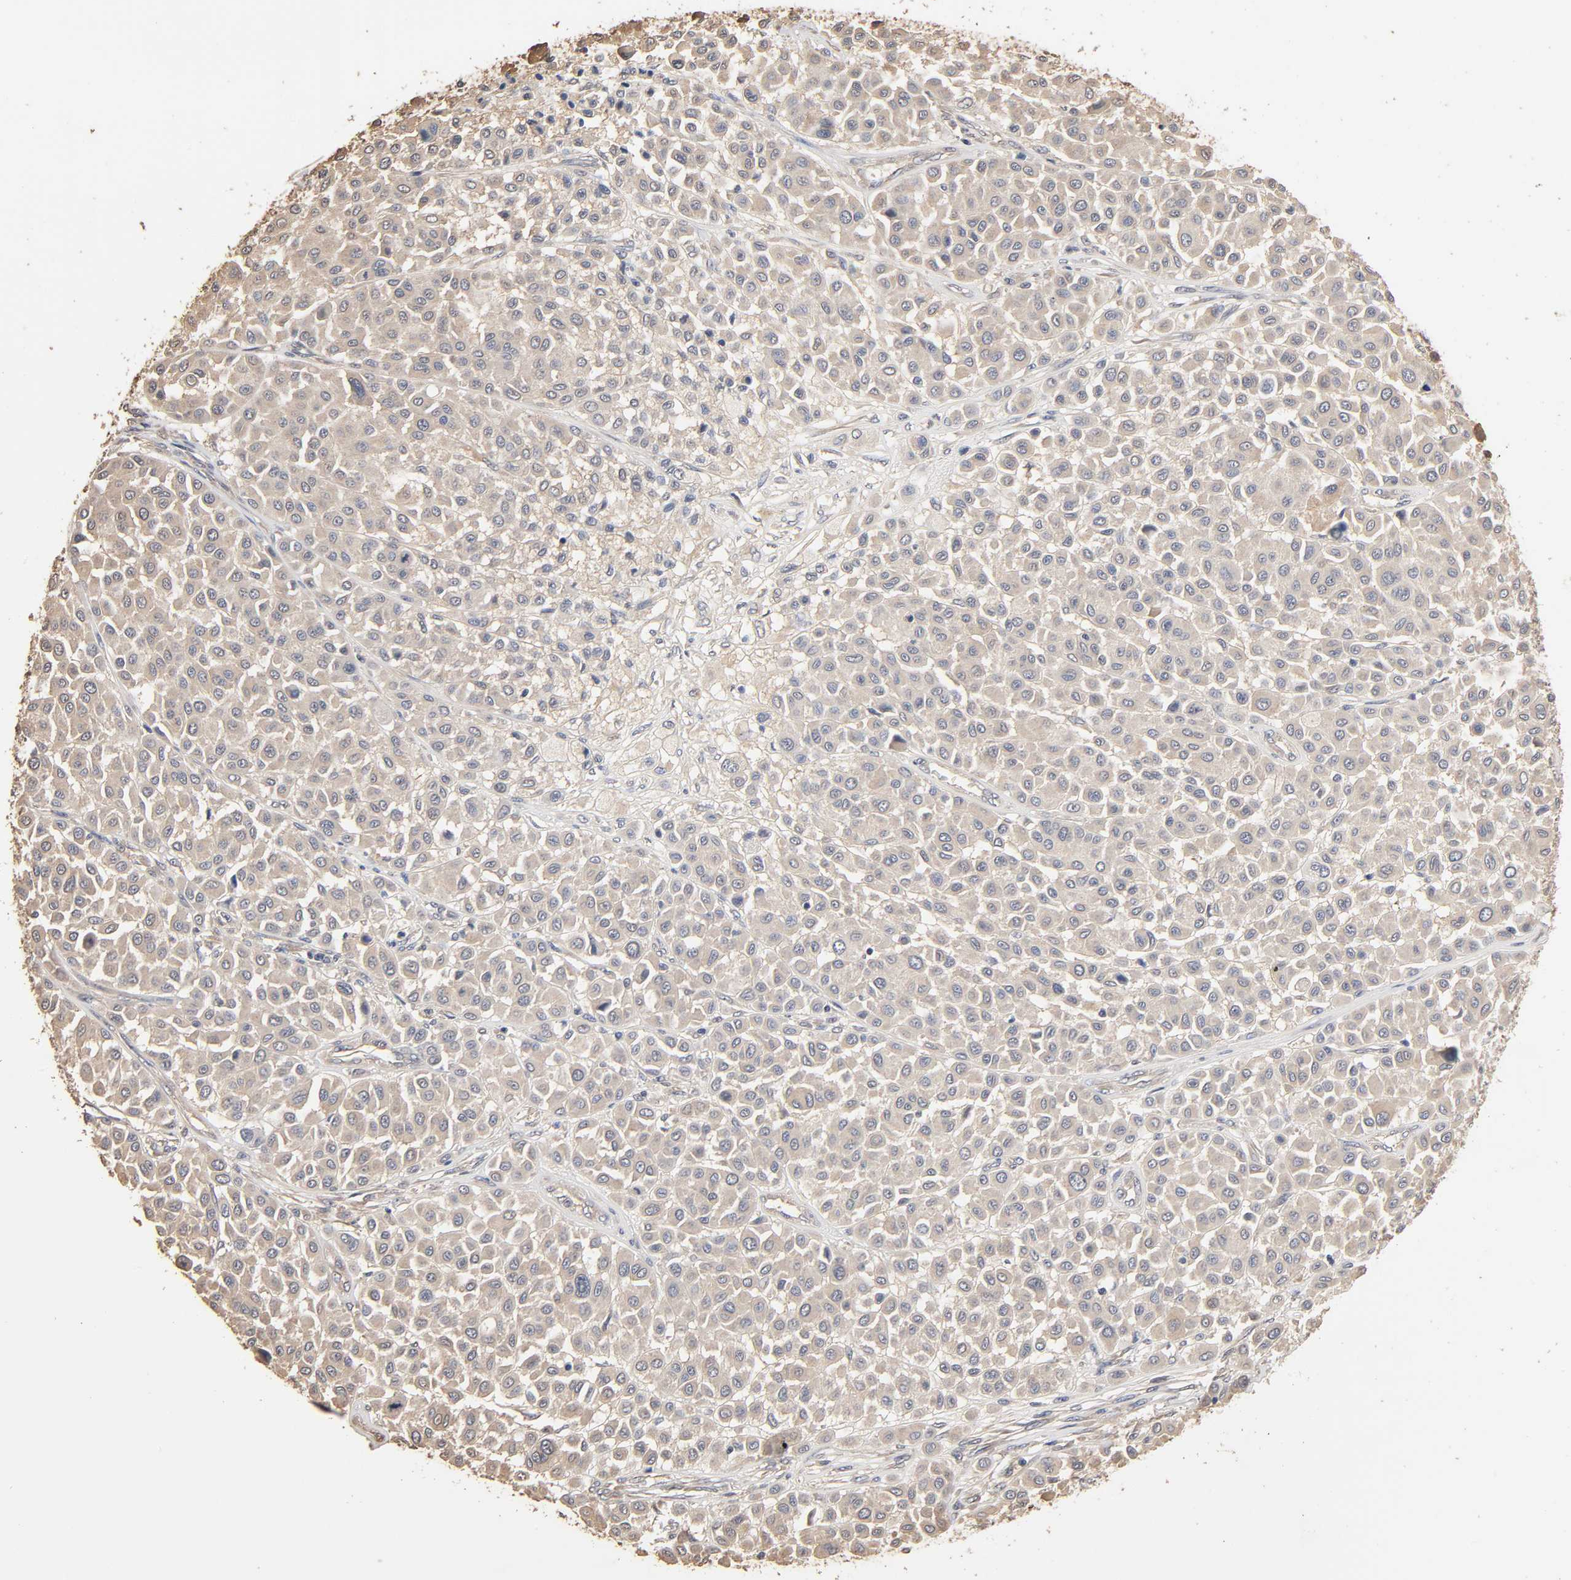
{"staining": {"intensity": "weak", "quantity": ">75%", "location": "cytoplasmic/membranous"}, "tissue": "melanoma", "cell_type": "Tumor cells", "image_type": "cancer", "snomed": [{"axis": "morphology", "description": "Malignant melanoma, Metastatic site"}, {"axis": "topography", "description": "Soft tissue"}], "caption": "The photomicrograph exhibits staining of melanoma, revealing weak cytoplasmic/membranous protein expression (brown color) within tumor cells.", "gene": "ARHGEF7", "patient": {"sex": "male", "age": 41}}